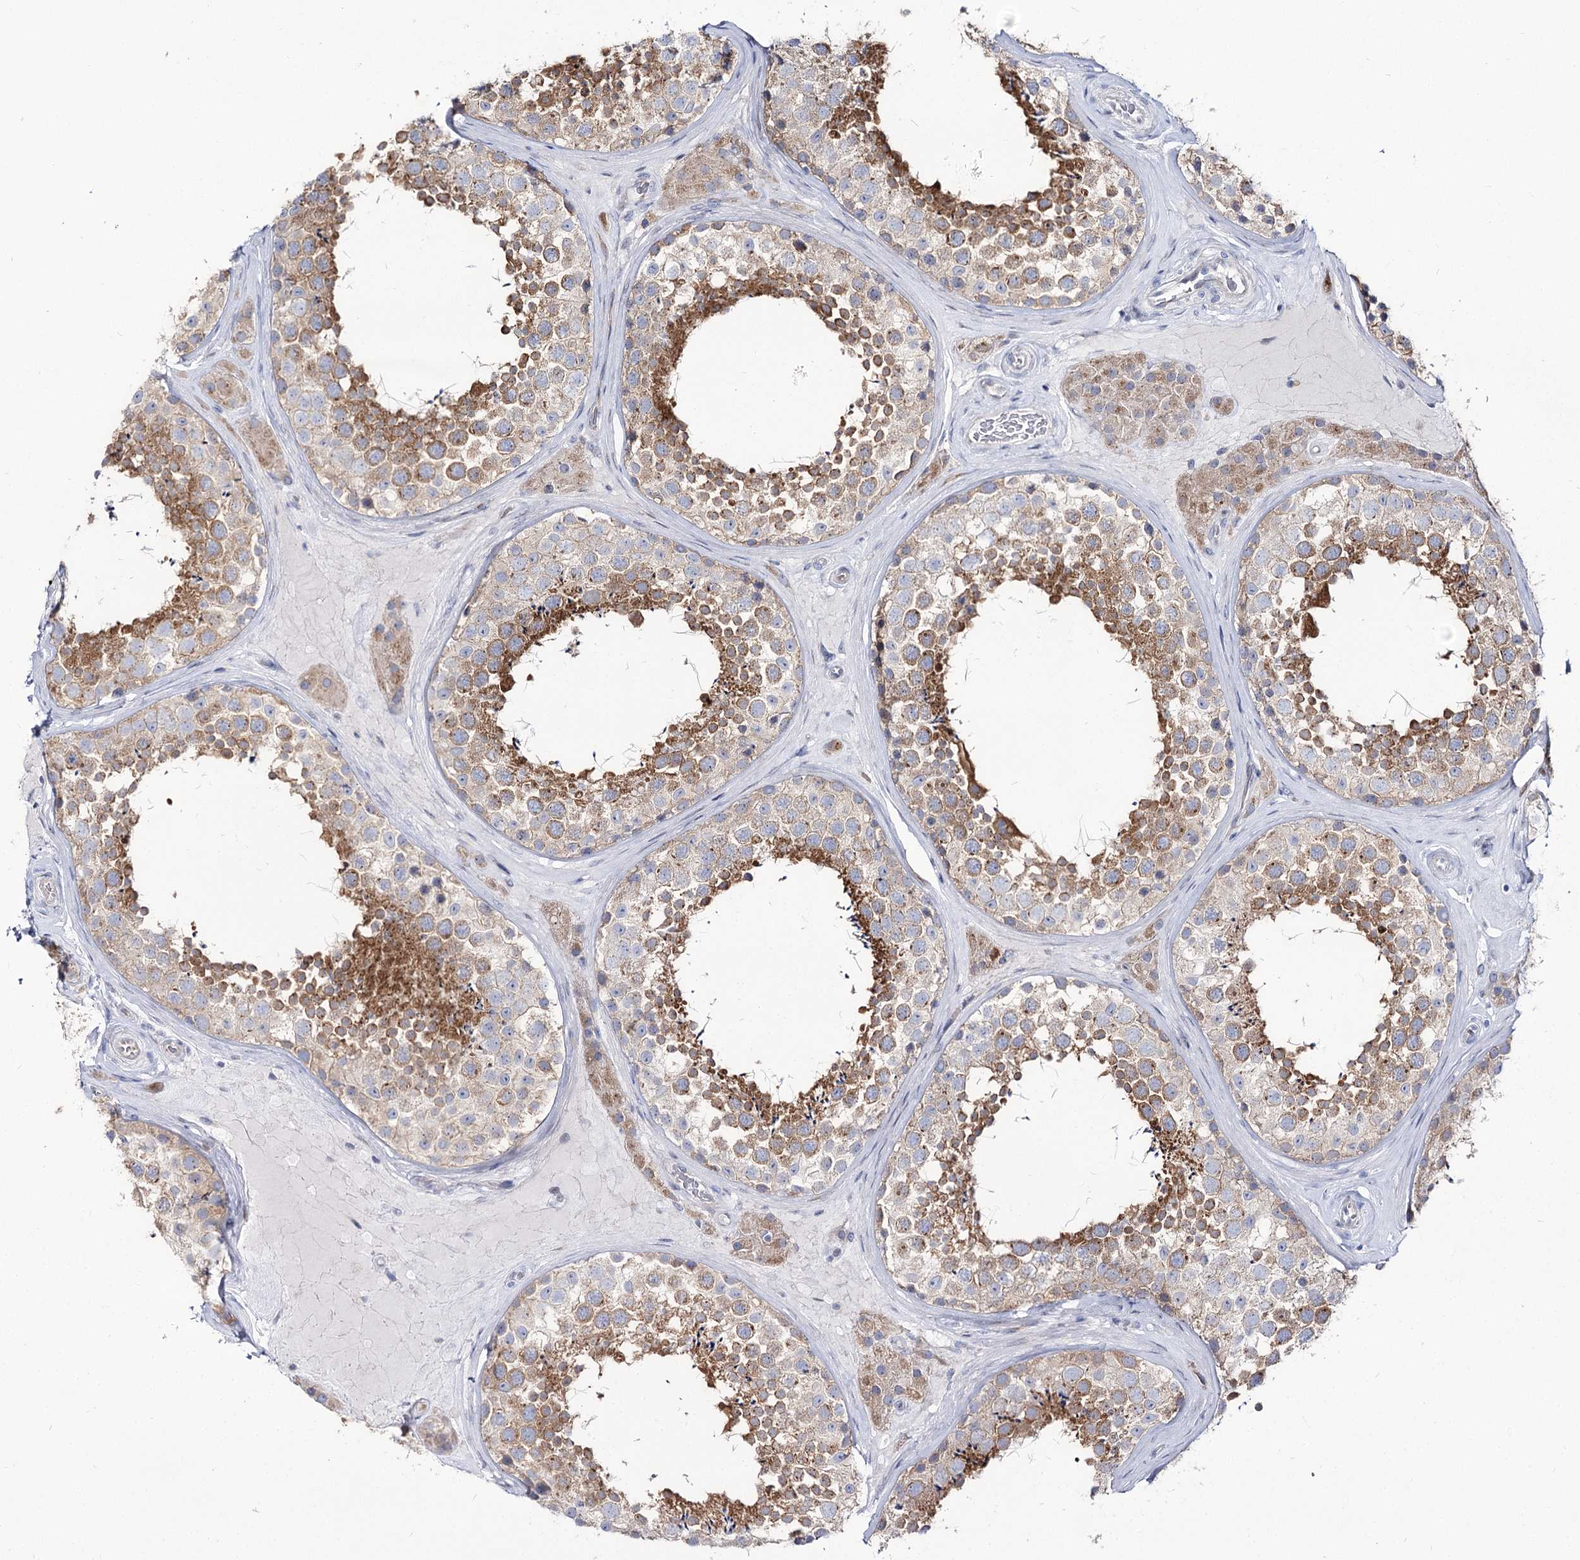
{"staining": {"intensity": "moderate", "quantity": ">75%", "location": "cytoplasmic/membranous"}, "tissue": "testis", "cell_type": "Cells in seminiferous ducts", "image_type": "normal", "snomed": [{"axis": "morphology", "description": "Normal tissue, NOS"}, {"axis": "topography", "description": "Testis"}], "caption": "The micrograph demonstrates a brown stain indicating the presence of a protein in the cytoplasmic/membranous of cells in seminiferous ducts in testis. Using DAB (3,3'-diaminobenzidine) (brown) and hematoxylin (blue) stains, captured at high magnification using brightfield microscopy.", "gene": "SUOX", "patient": {"sex": "male", "age": 46}}